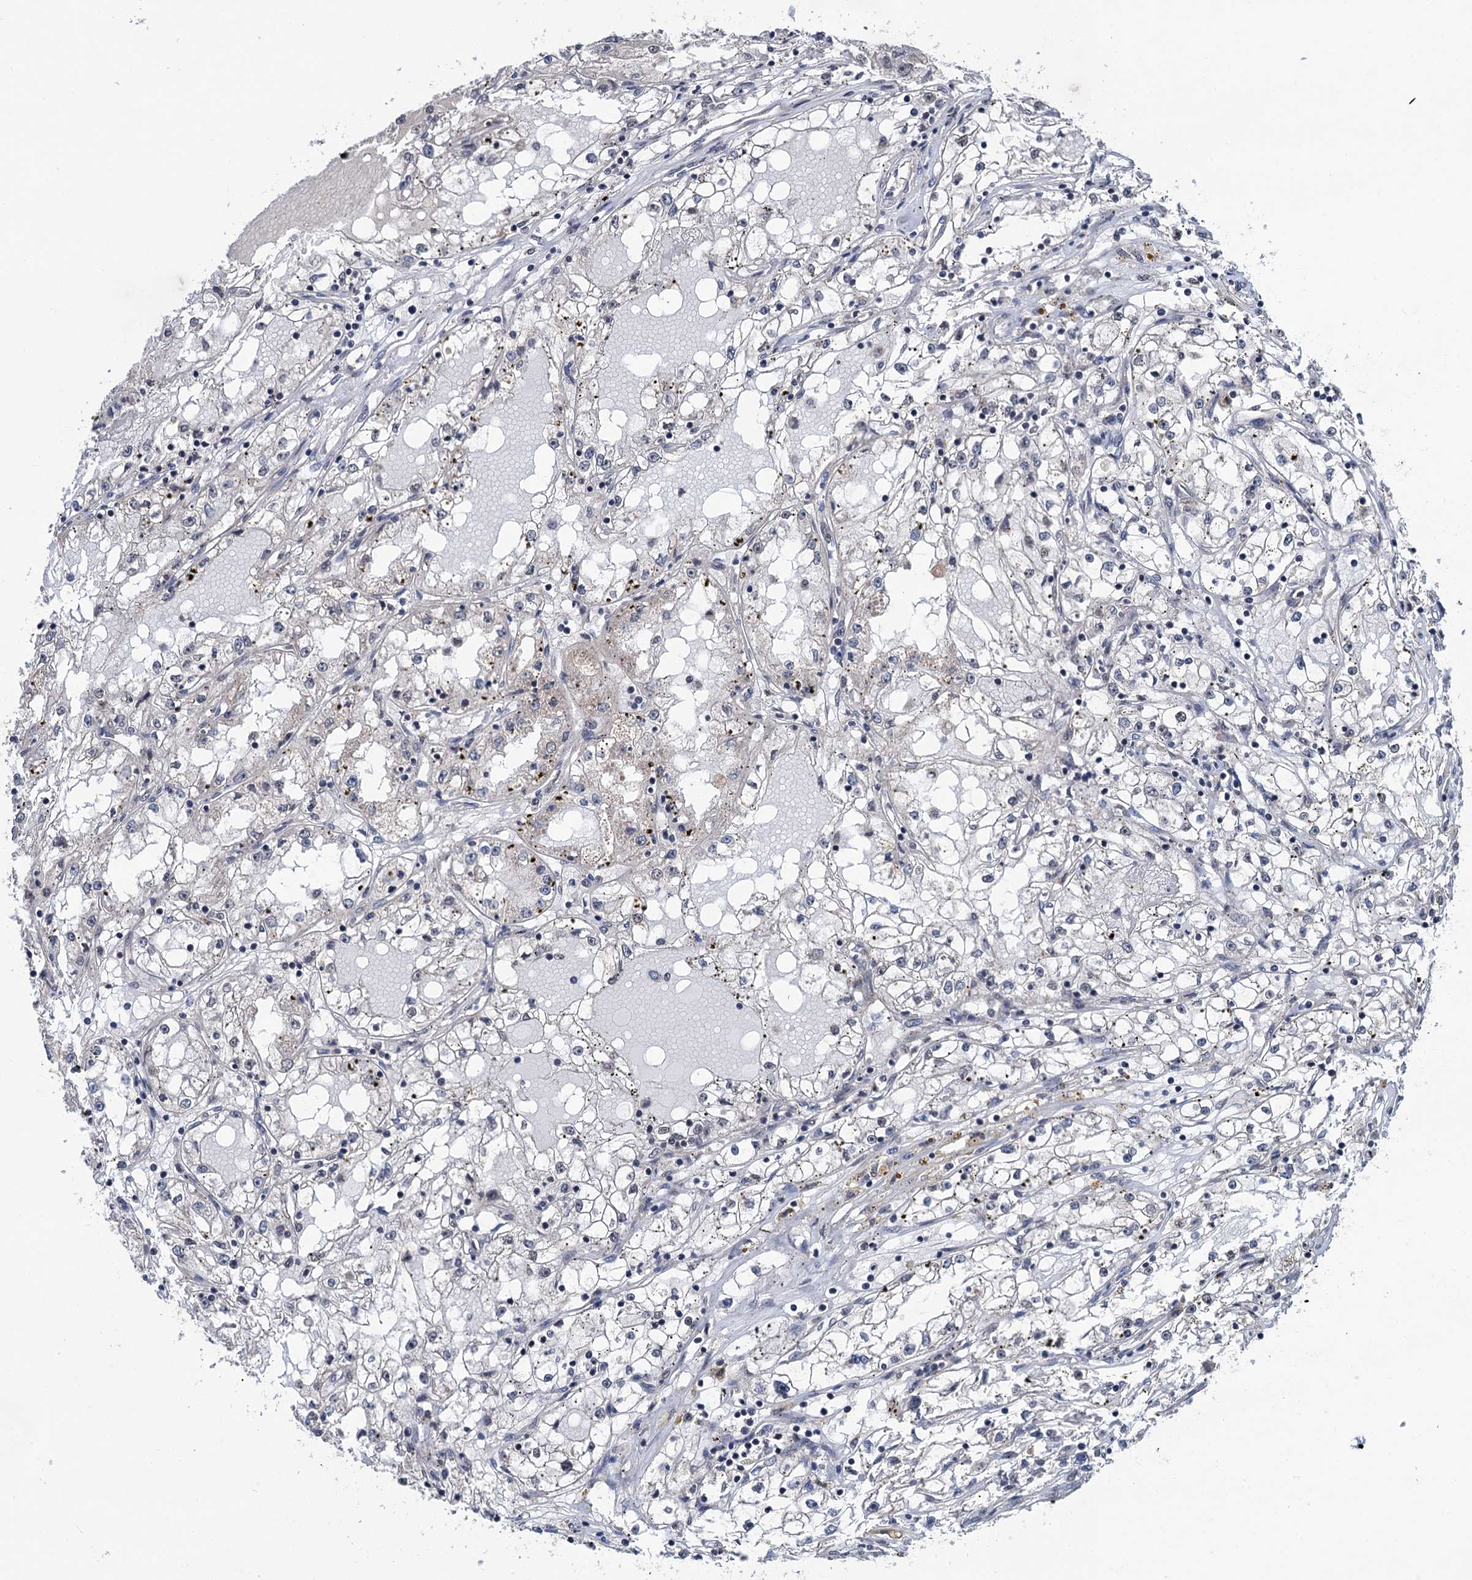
{"staining": {"intensity": "weak", "quantity": "<25%", "location": "cytoplasmic/membranous"}, "tissue": "renal cancer", "cell_type": "Tumor cells", "image_type": "cancer", "snomed": [{"axis": "morphology", "description": "Adenocarcinoma, NOS"}, {"axis": "topography", "description": "Kidney"}], "caption": "Immunohistochemistry of human renal cancer (adenocarcinoma) demonstrates no positivity in tumor cells.", "gene": "RASSF4", "patient": {"sex": "male", "age": 56}}